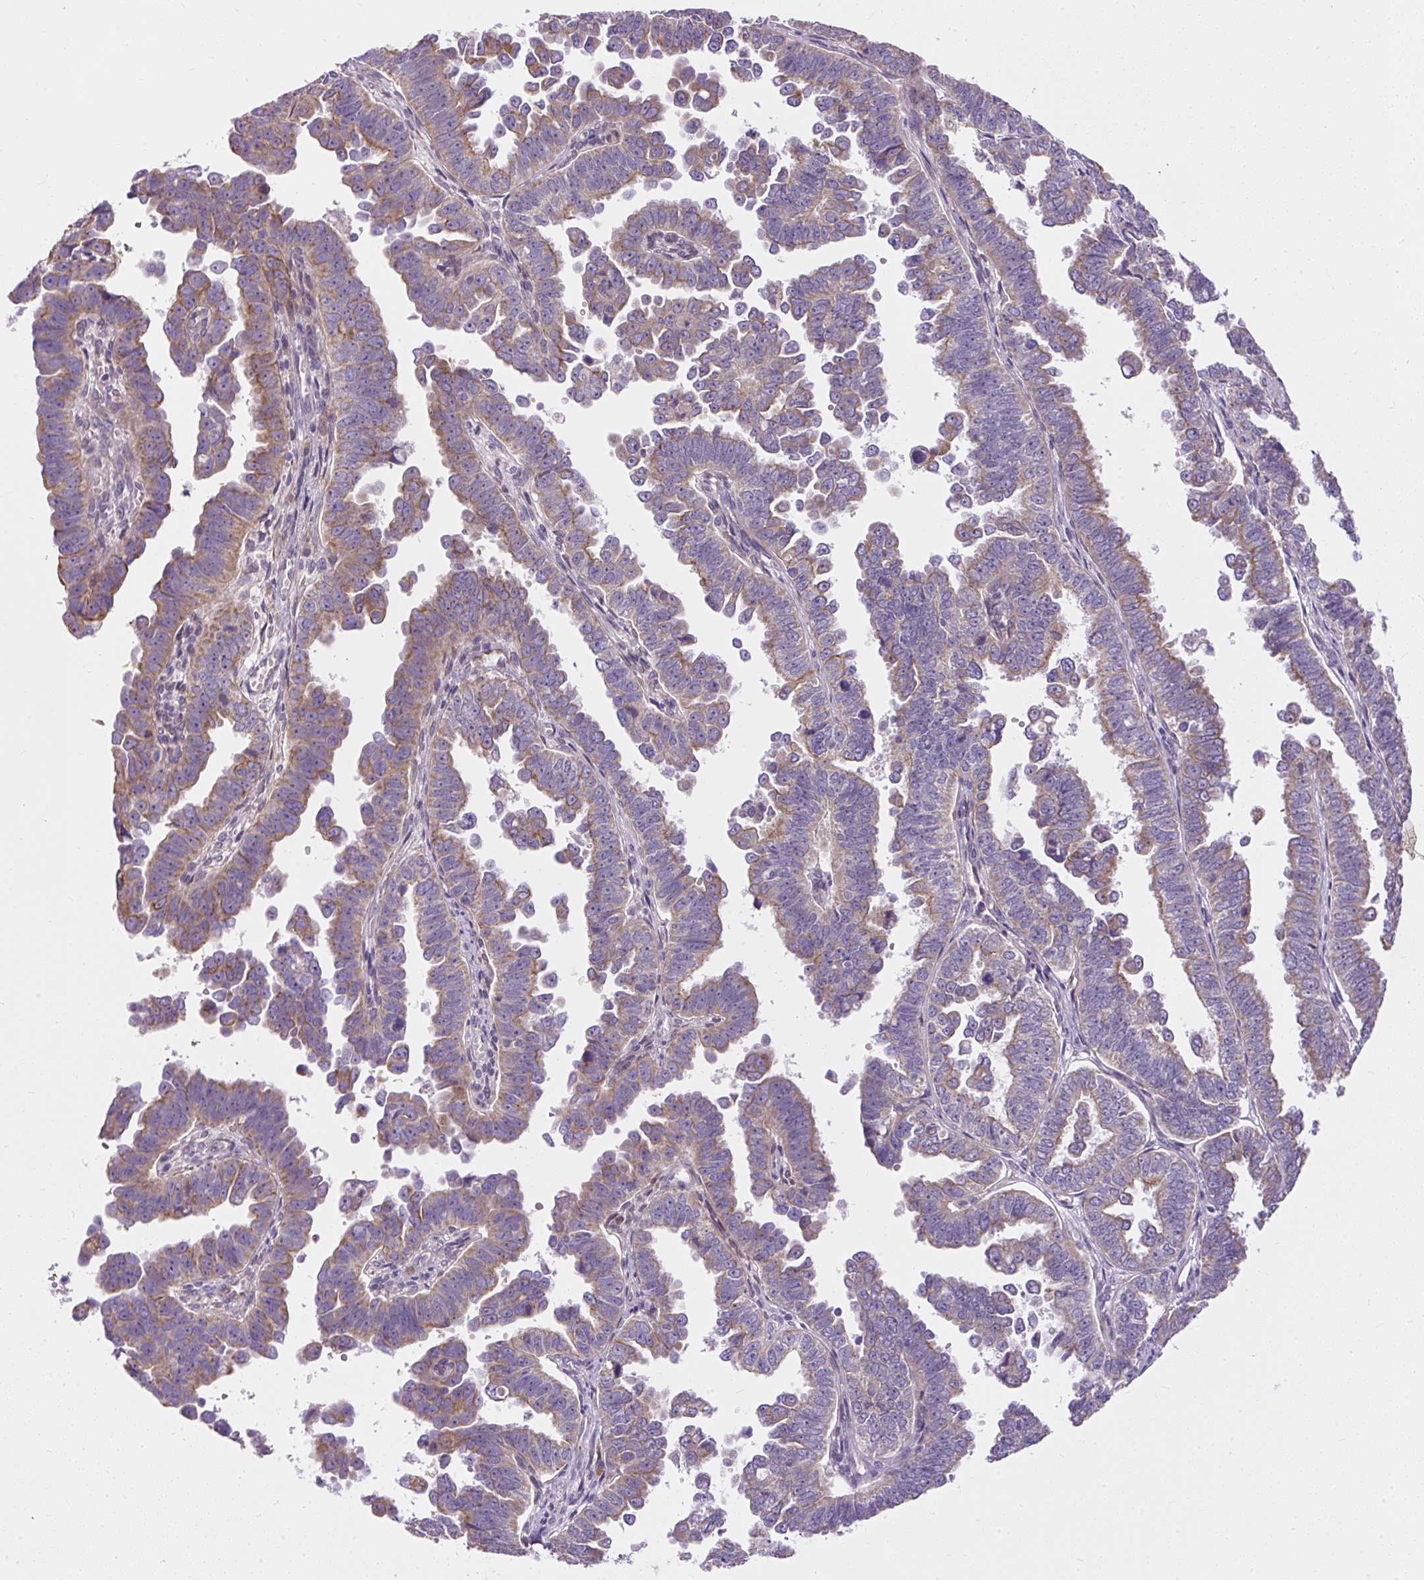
{"staining": {"intensity": "weak", "quantity": "25%-75%", "location": "cytoplasmic/membranous"}, "tissue": "endometrial cancer", "cell_type": "Tumor cells", "image_type": "cancer", "snomed": [{"axis": "morphology", "description": "Adenocarcinoma, NOS"}, {"axis": "topography", "description": "Endometrium"}], "caption": "Adenocarcinoma (endometrial) was stained to show a protein in brown. There is low levels of weak cytoplasmic/membranous staining in approximately 25%-75% of tumor cells.", "gene": "FAM149A", "patient": {"sex": "female", "age": 75}}